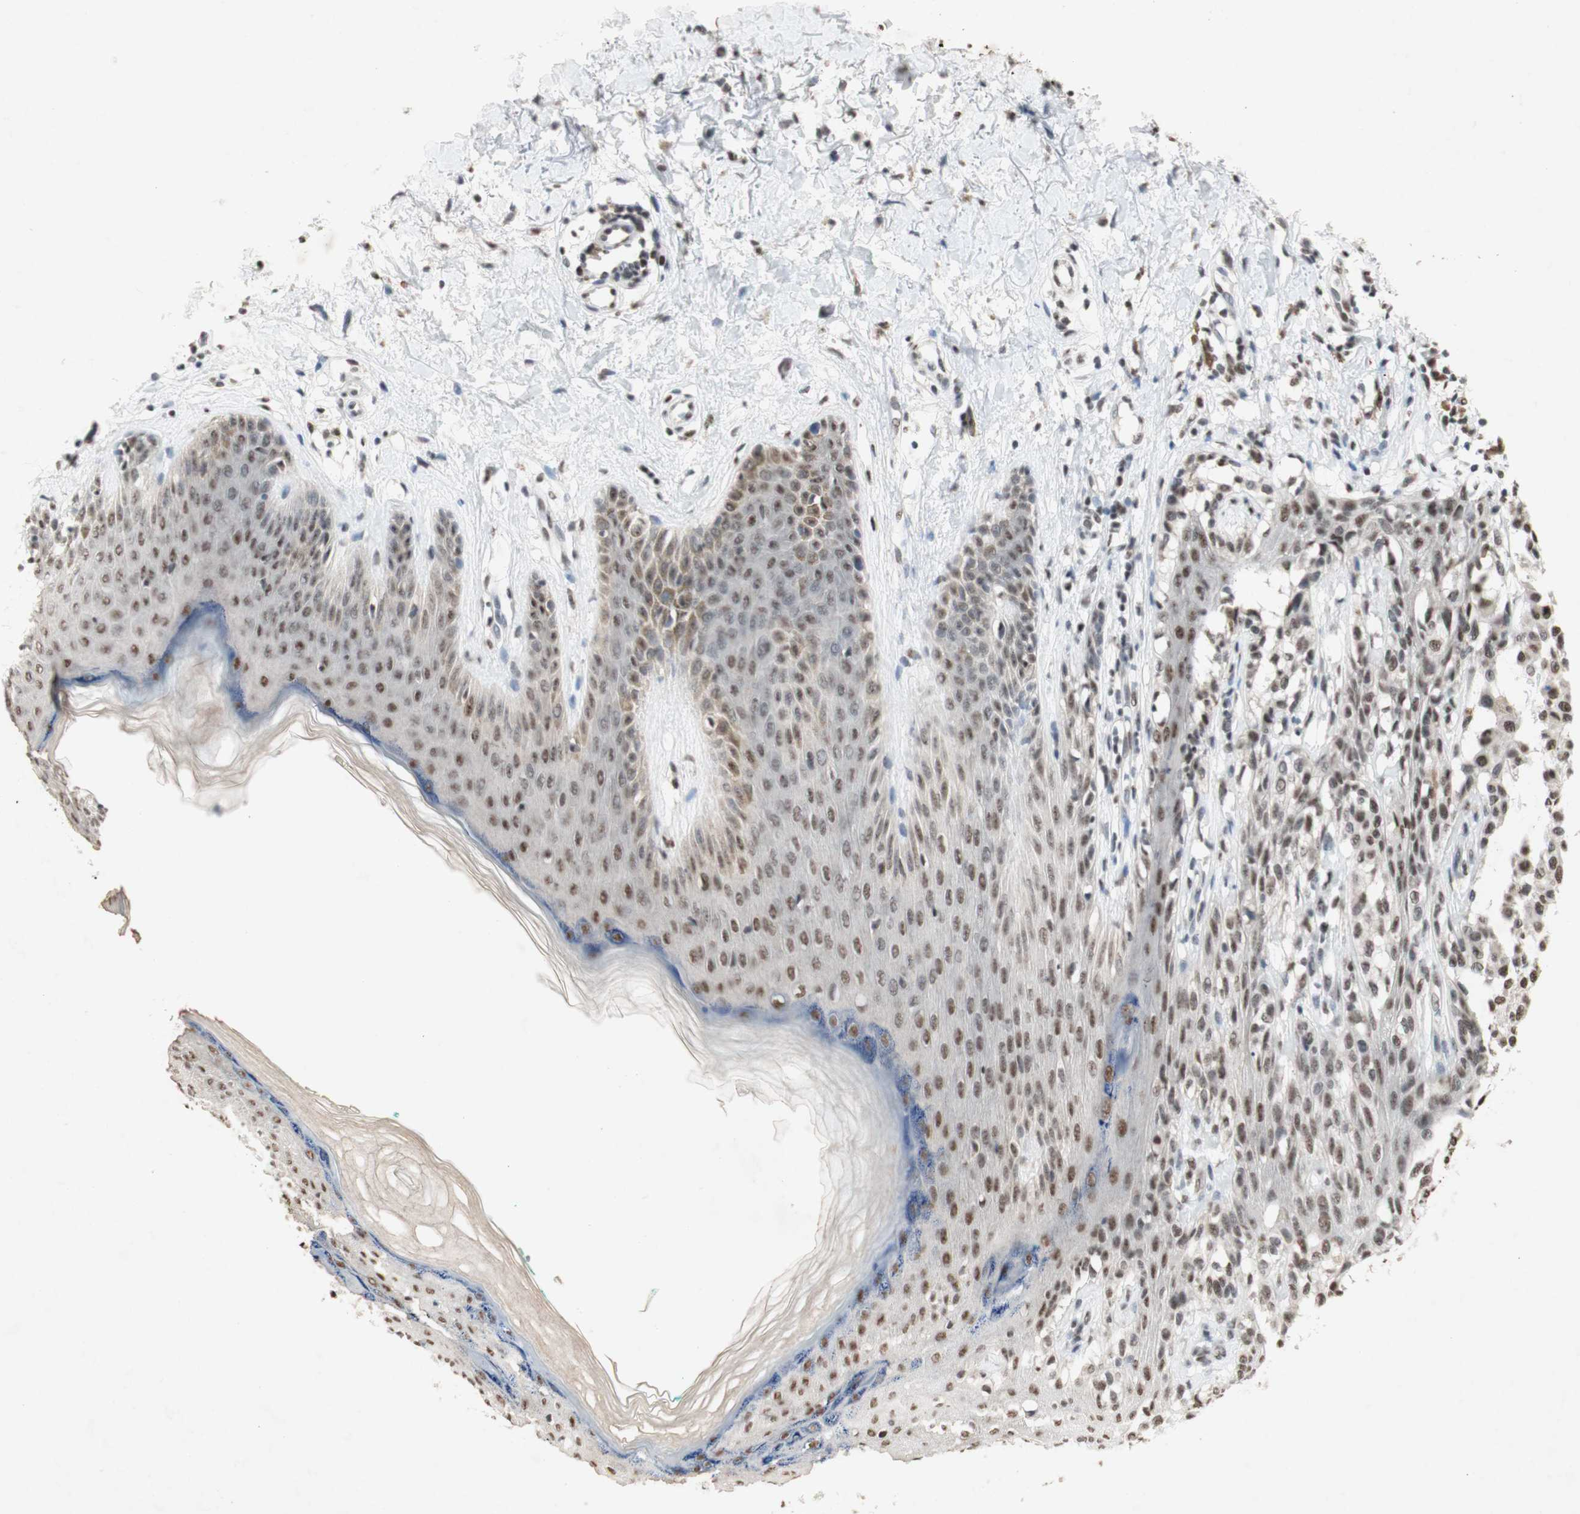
{"staining": {"intensity": "moderate", "quantity": ">75%", "location": "nuclear"}, "tissue": "melanoma", "cell_type": "Tumor cells", "image_type": "cancer", "snomed": [{"axis": "morphology", "description": "Malignant melanoma, NOS"}, {"axis": "topography", "description": "Skin"}], "caption": "Malignant melanoma was stained to show a protein in brown. There is medium levels of moderate nuclear expression in about >75% of tumor cells. The staining was performed using DAB to visualize the protein expression in brown, while the nuclei were stained in blue with hematoxylin (Magnification: 20x).", "gene": "SNRPB", "patient": {"sex": "female", "age": 46}}